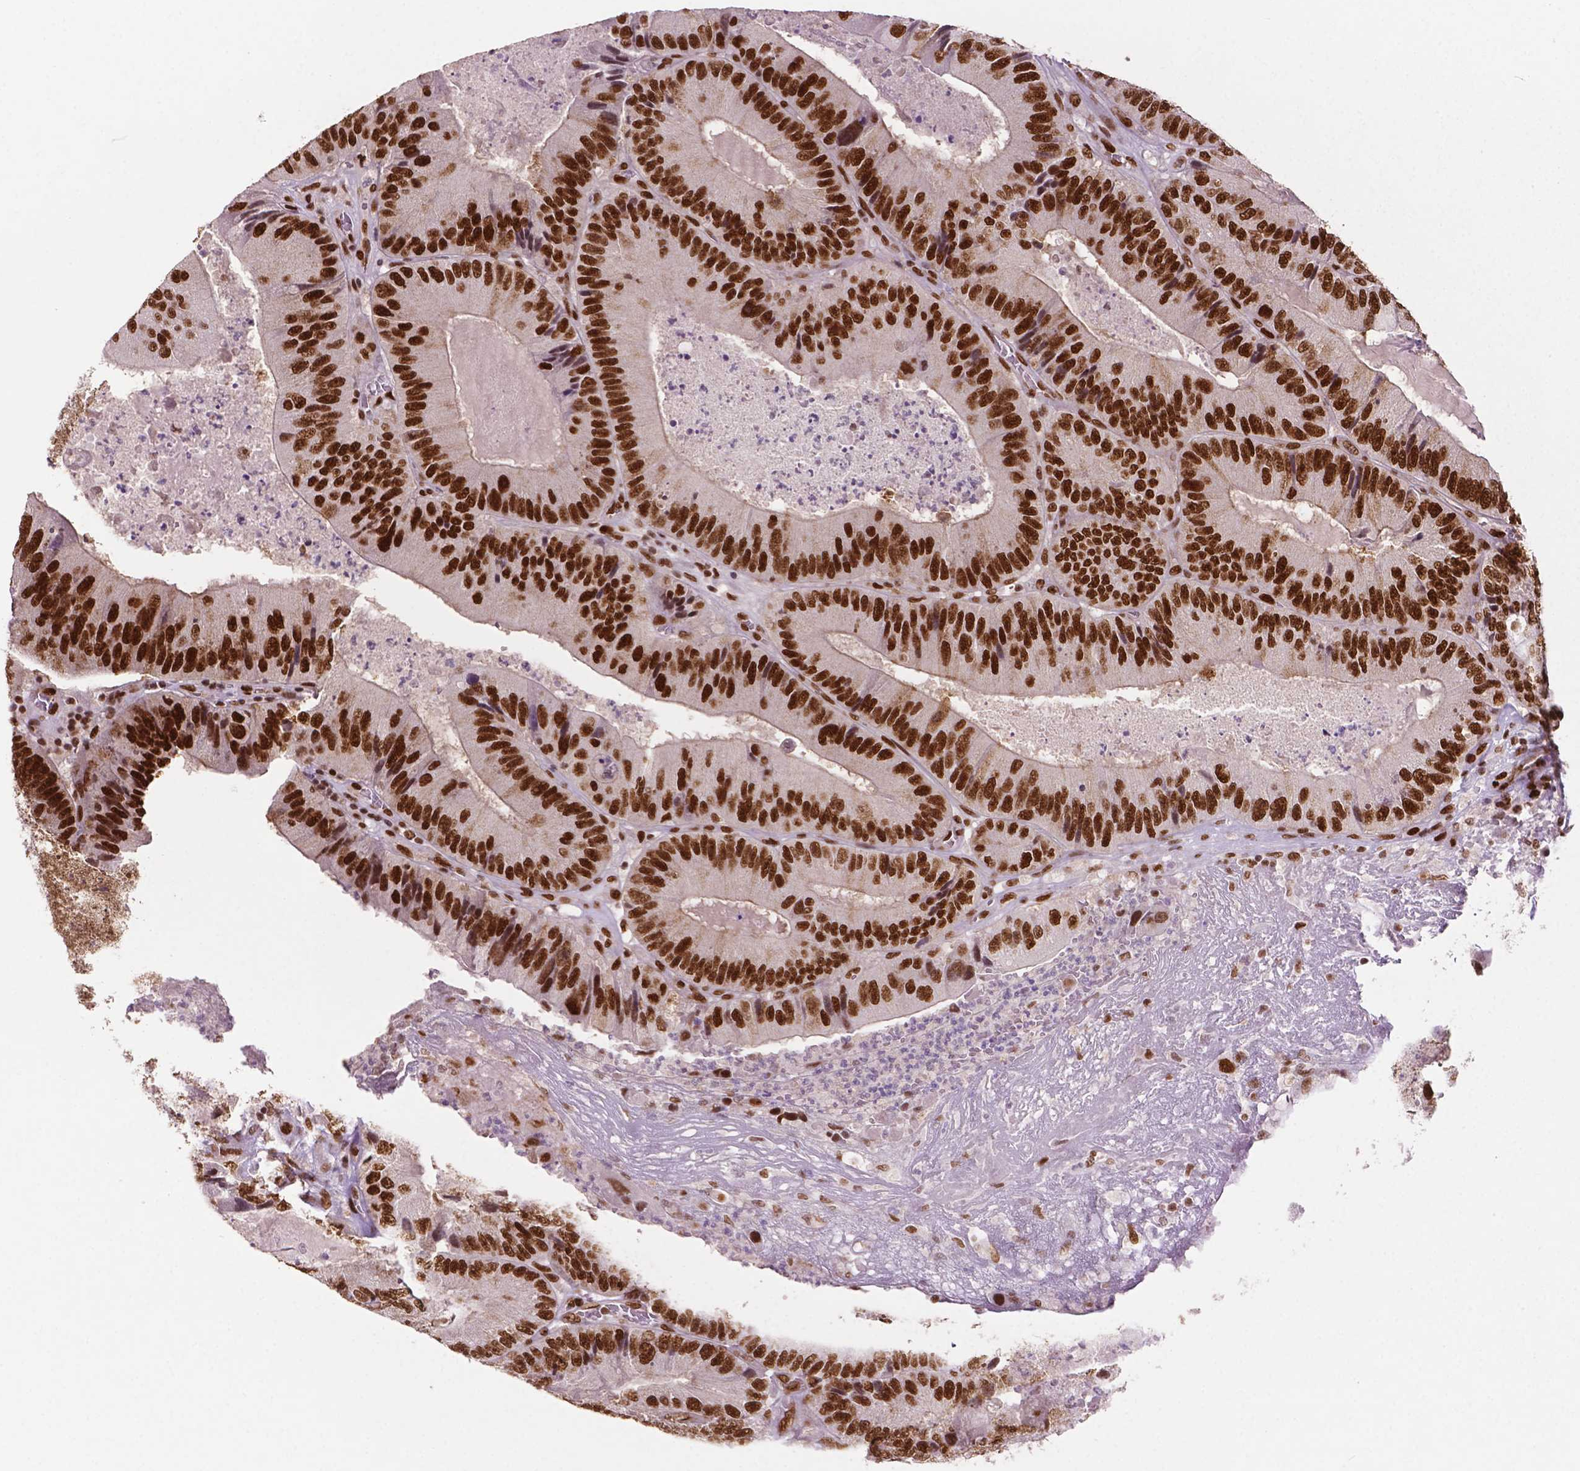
{"staining": {"intensity": "strong", "quantity": ">75%", "location": "nuclear"}, "tissue": "colorectal cancer", "cell_type": "Tumor cells", "image_type": "cancer", "snomed": [{"axis": "morphology", "description": "Adenocarcinoma, NOS"}, {"axis": "topography", "description": "Colon"}], "caption": "Immunohistochemistry (IHC) of adenocarcinoma (colorectal) reveals high levels of strong nuclear staining in about >75% of tumor cells.", "gene": "MLH1", "patient": {"sex": "female", "age": 86}}